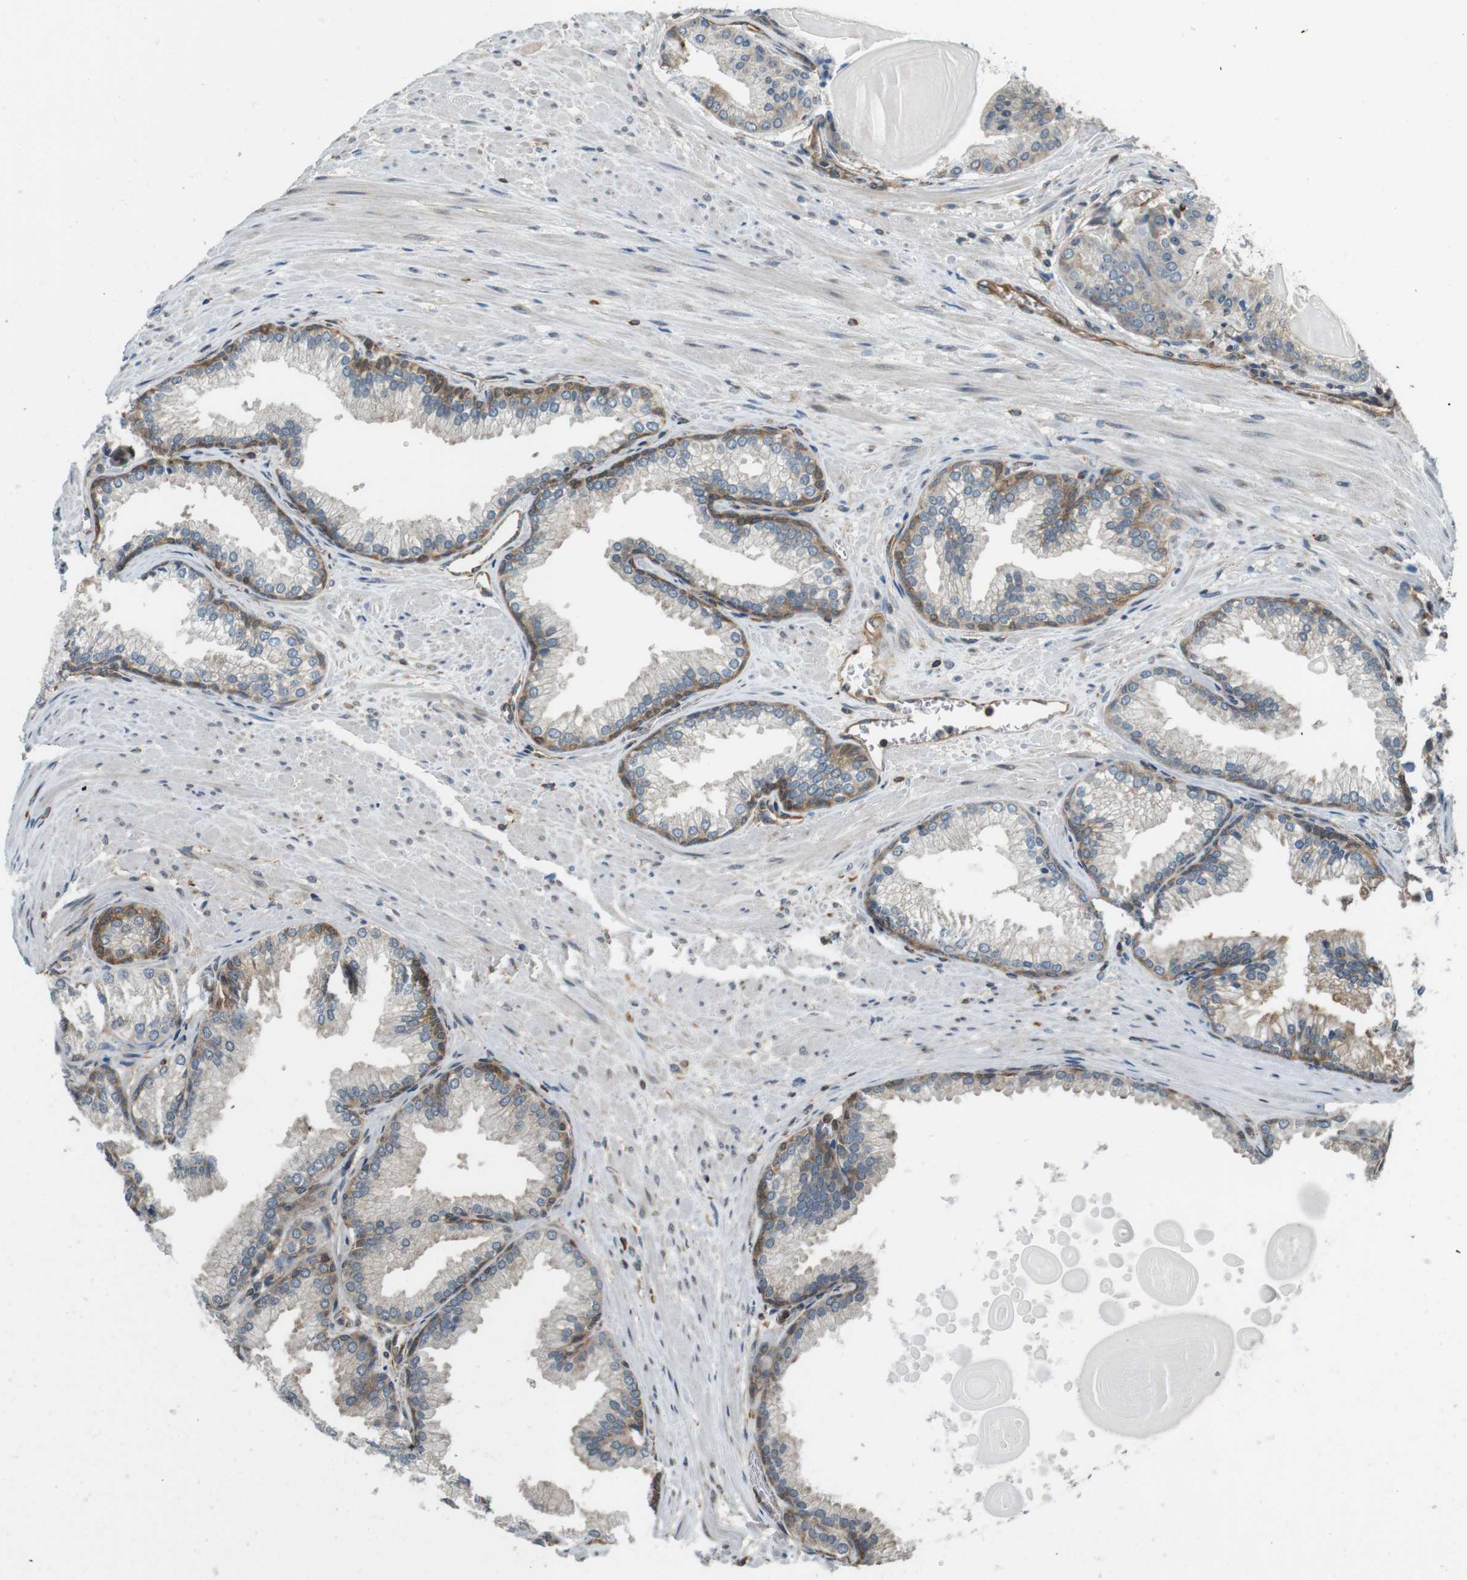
{"staining": {"intensity": "moderate", "quantity": "25%-75%", "location": "cytoplasmic/membranous"}, "tissue": "prostate cancer", "cell_type": "Tumor cells", "image_type": "cancer", "snomed": [{"axis": "morphology", "description": "Adenocarcinoma, Low grade"}, {"axis": "topography", "description": "Prostate"}], "caption": "IHC staining of prostate cancer, which displays medium levels of moderate cytoplasmic/membranous positivity in about 25%-75% of tumor cells indicating moderate cytoplasmic/membranous protein expression. The staining was performed using DAB (brown) for protein detection and nuclei were counterstained in hematoxylin (blue).", "gene": "PA2G4", "patient": {"sex": "male", "age": 59}}